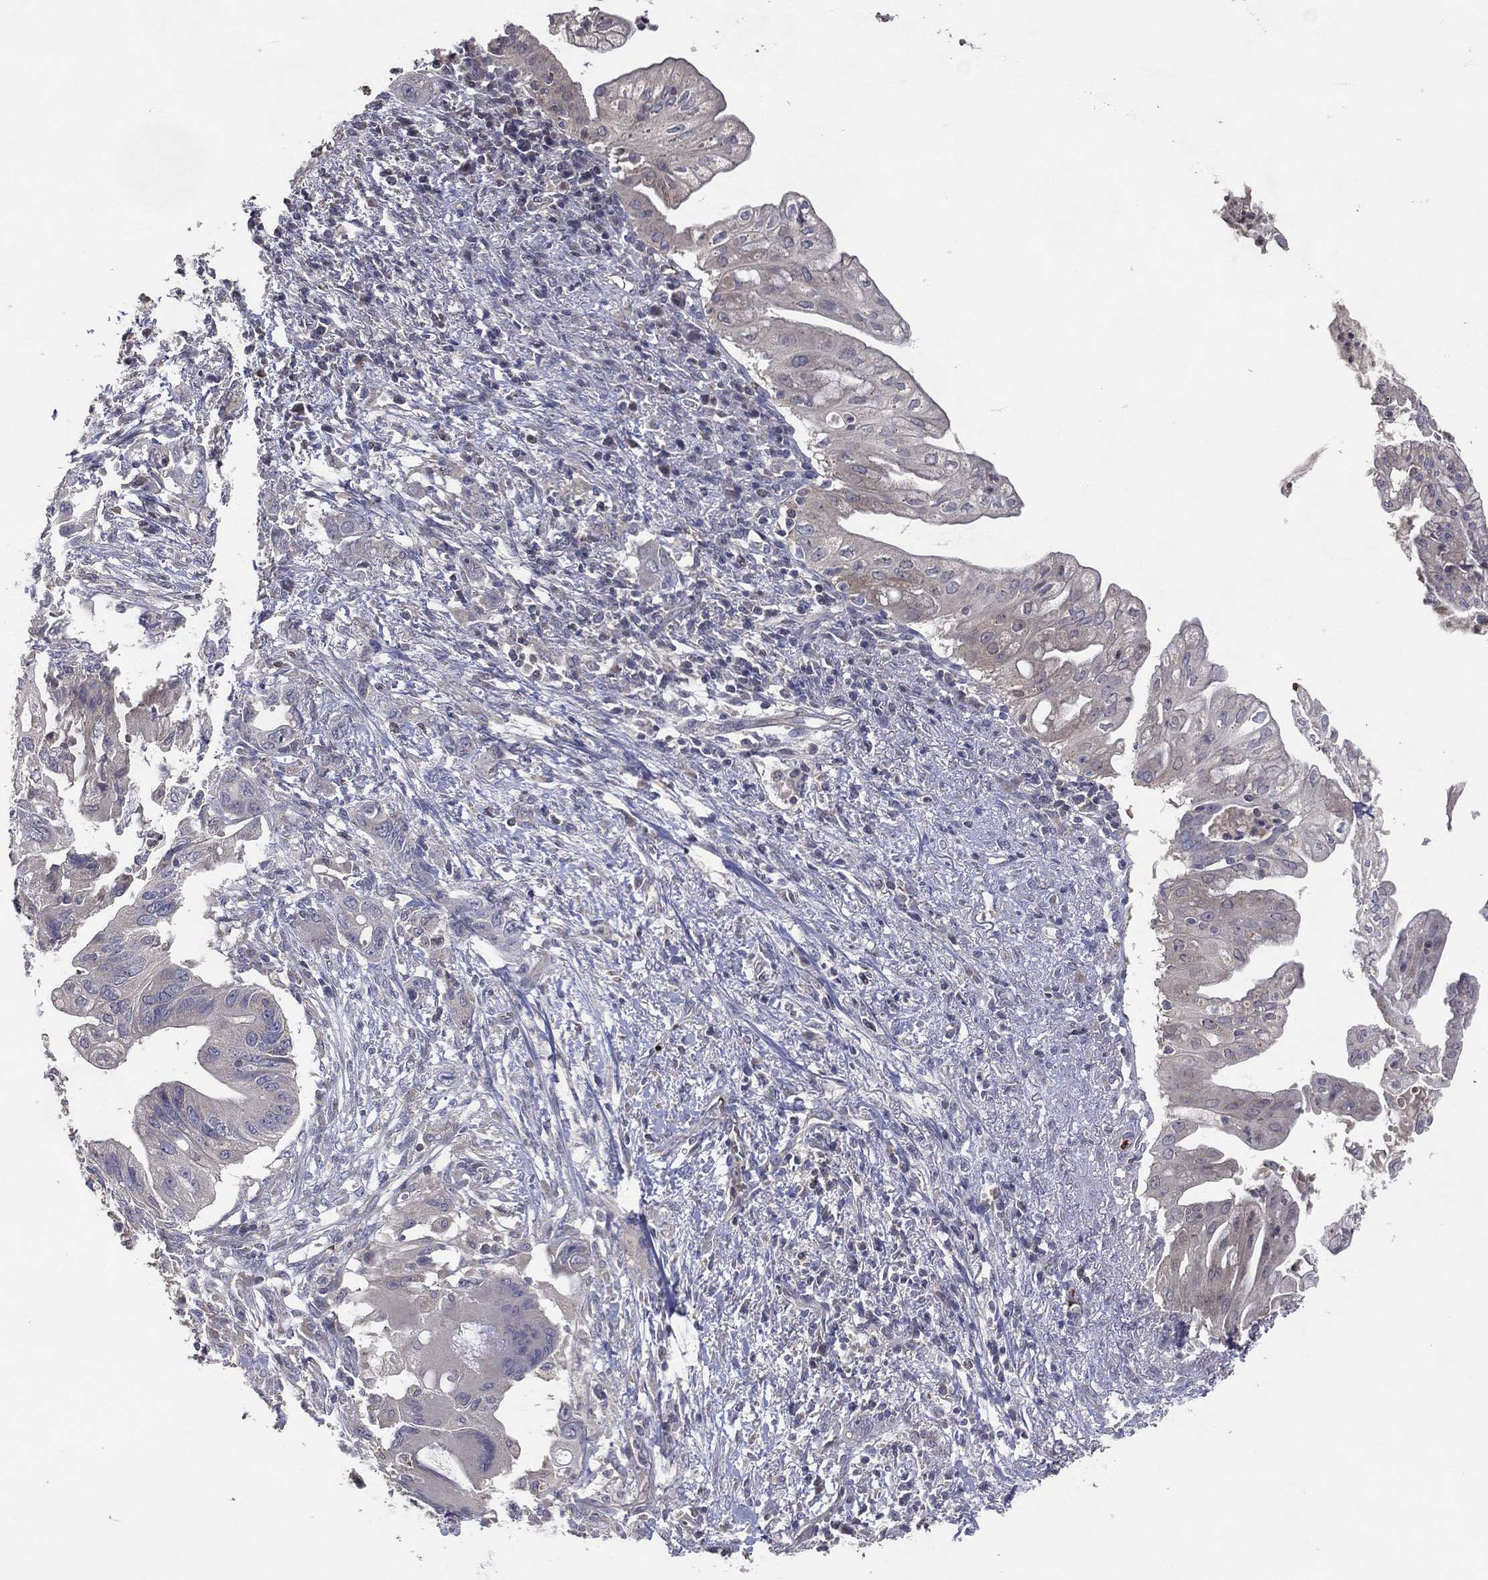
{"staining": {"intensity": "negative", "quantity": "none", "location": "none"}, "tissue": "pancreatic cancer", "cell_type": "Tumor cells", "image_type": "cancer", "snomed": [{"axis": "morphology", "description": "Adenocarcinoma, NOS"}, {"axis": "topography", "description": "Pancreas"}], "caption": "DAB (3,3'-diaminobenzidine) immunohistochemical staining of human pancreatic cancer reveals no significant positivity in tumor cells. The staining is performed using DAB (3,3'-diaminobenzidine) brown chromogen with nuclei counter-stained in using hematoxylin.", "gene": "DNAH7", "patient": {"sex": "female", "age": 72}}